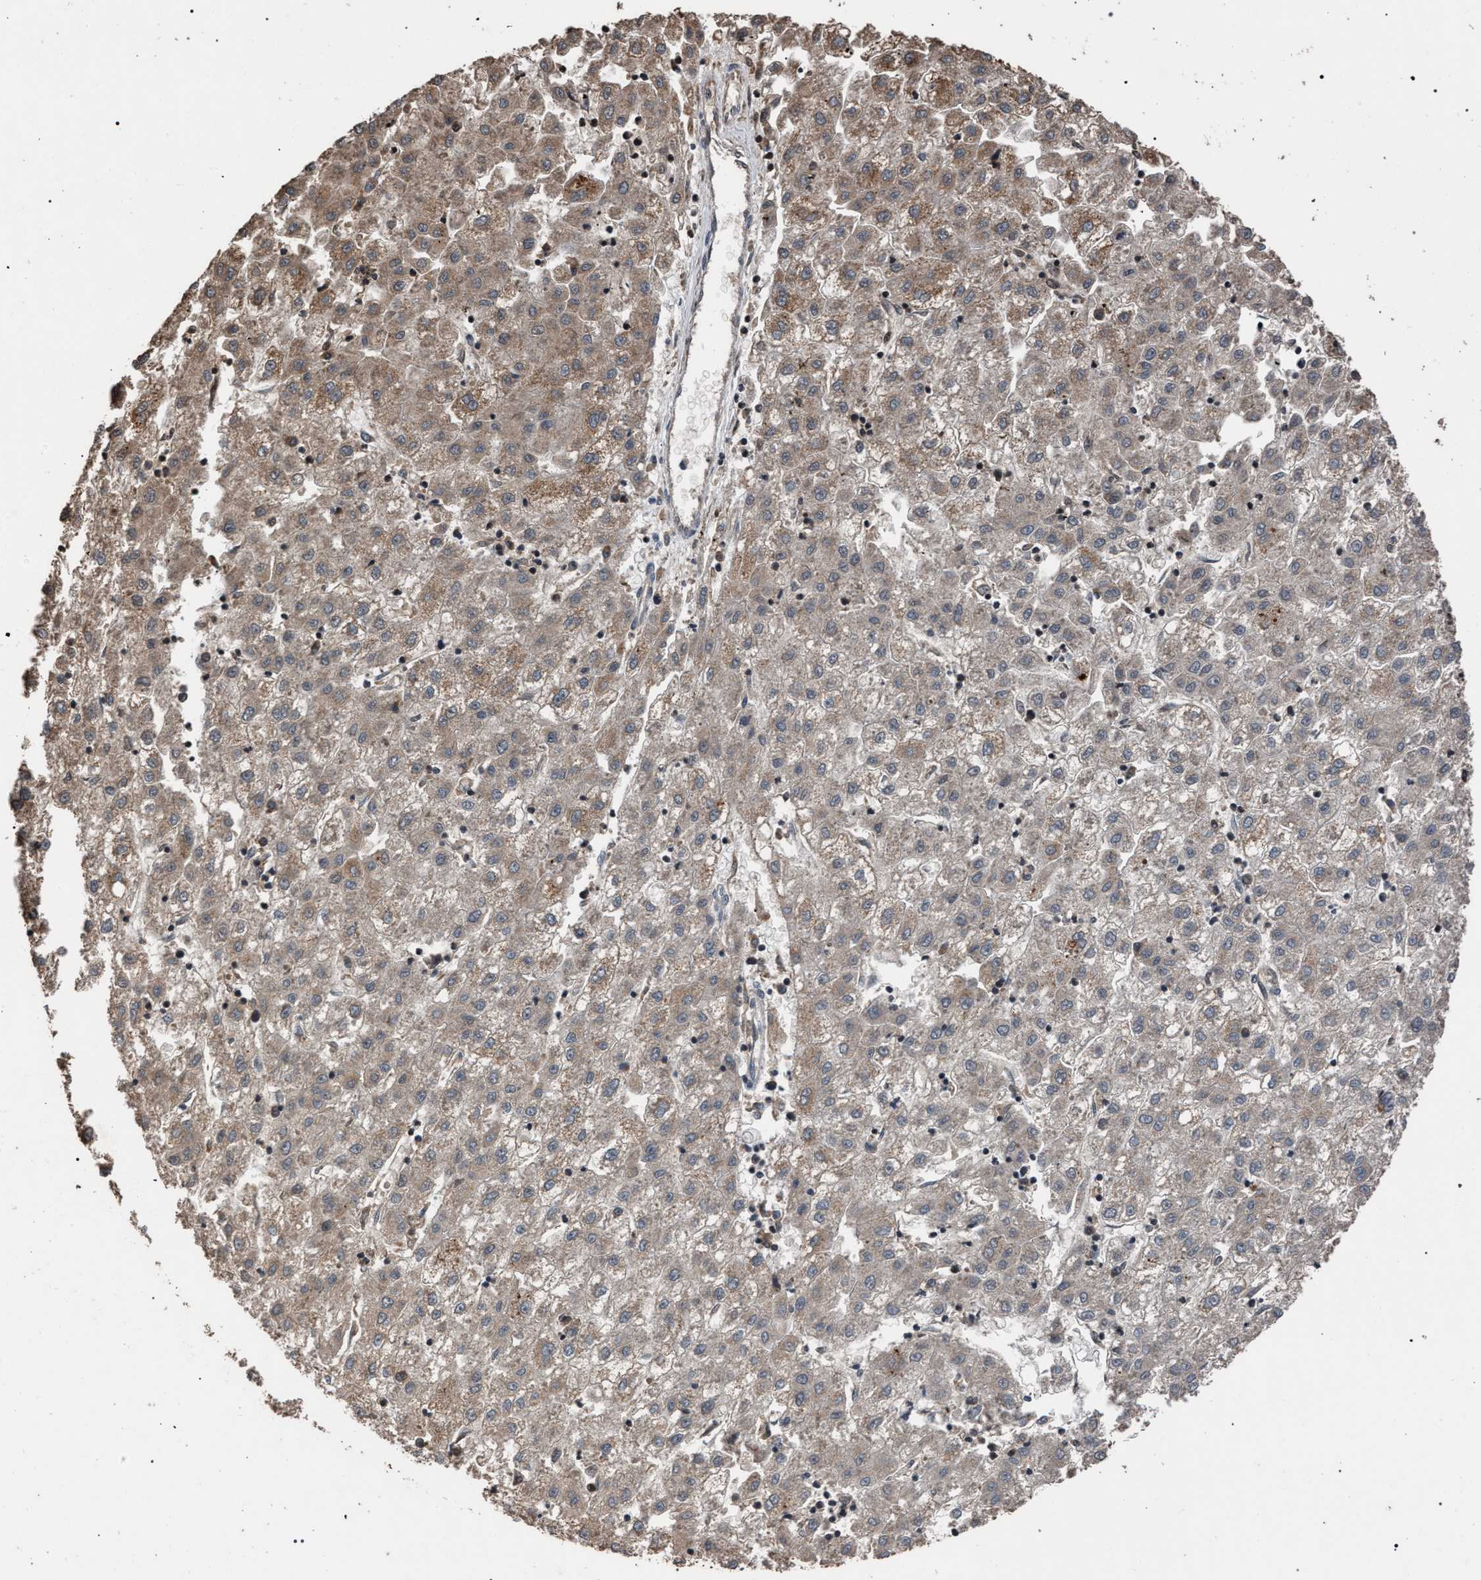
{"staining": {"intensity": "weak", "quantity": ">75%", "location": "cytoplasmic/membranous"}, "tissue": "liver cancer", "cell_type": "Tumor cells", "image_type": "cancer", "snomed": [{"axis": "morphology", "description": "Carcinoma, Hepatocellular, NOS"}, {"axis": "topography", "description": "Liver"}], "caption": "Liver cancer (hepatocellular carcinoma) stained with a brown dye reveals weak cytoplasmic/membranous positive positivity in approximately >75% of tumor cells.", "gene": "NAA35", "patient": {"sex": "male", "age": 72}}